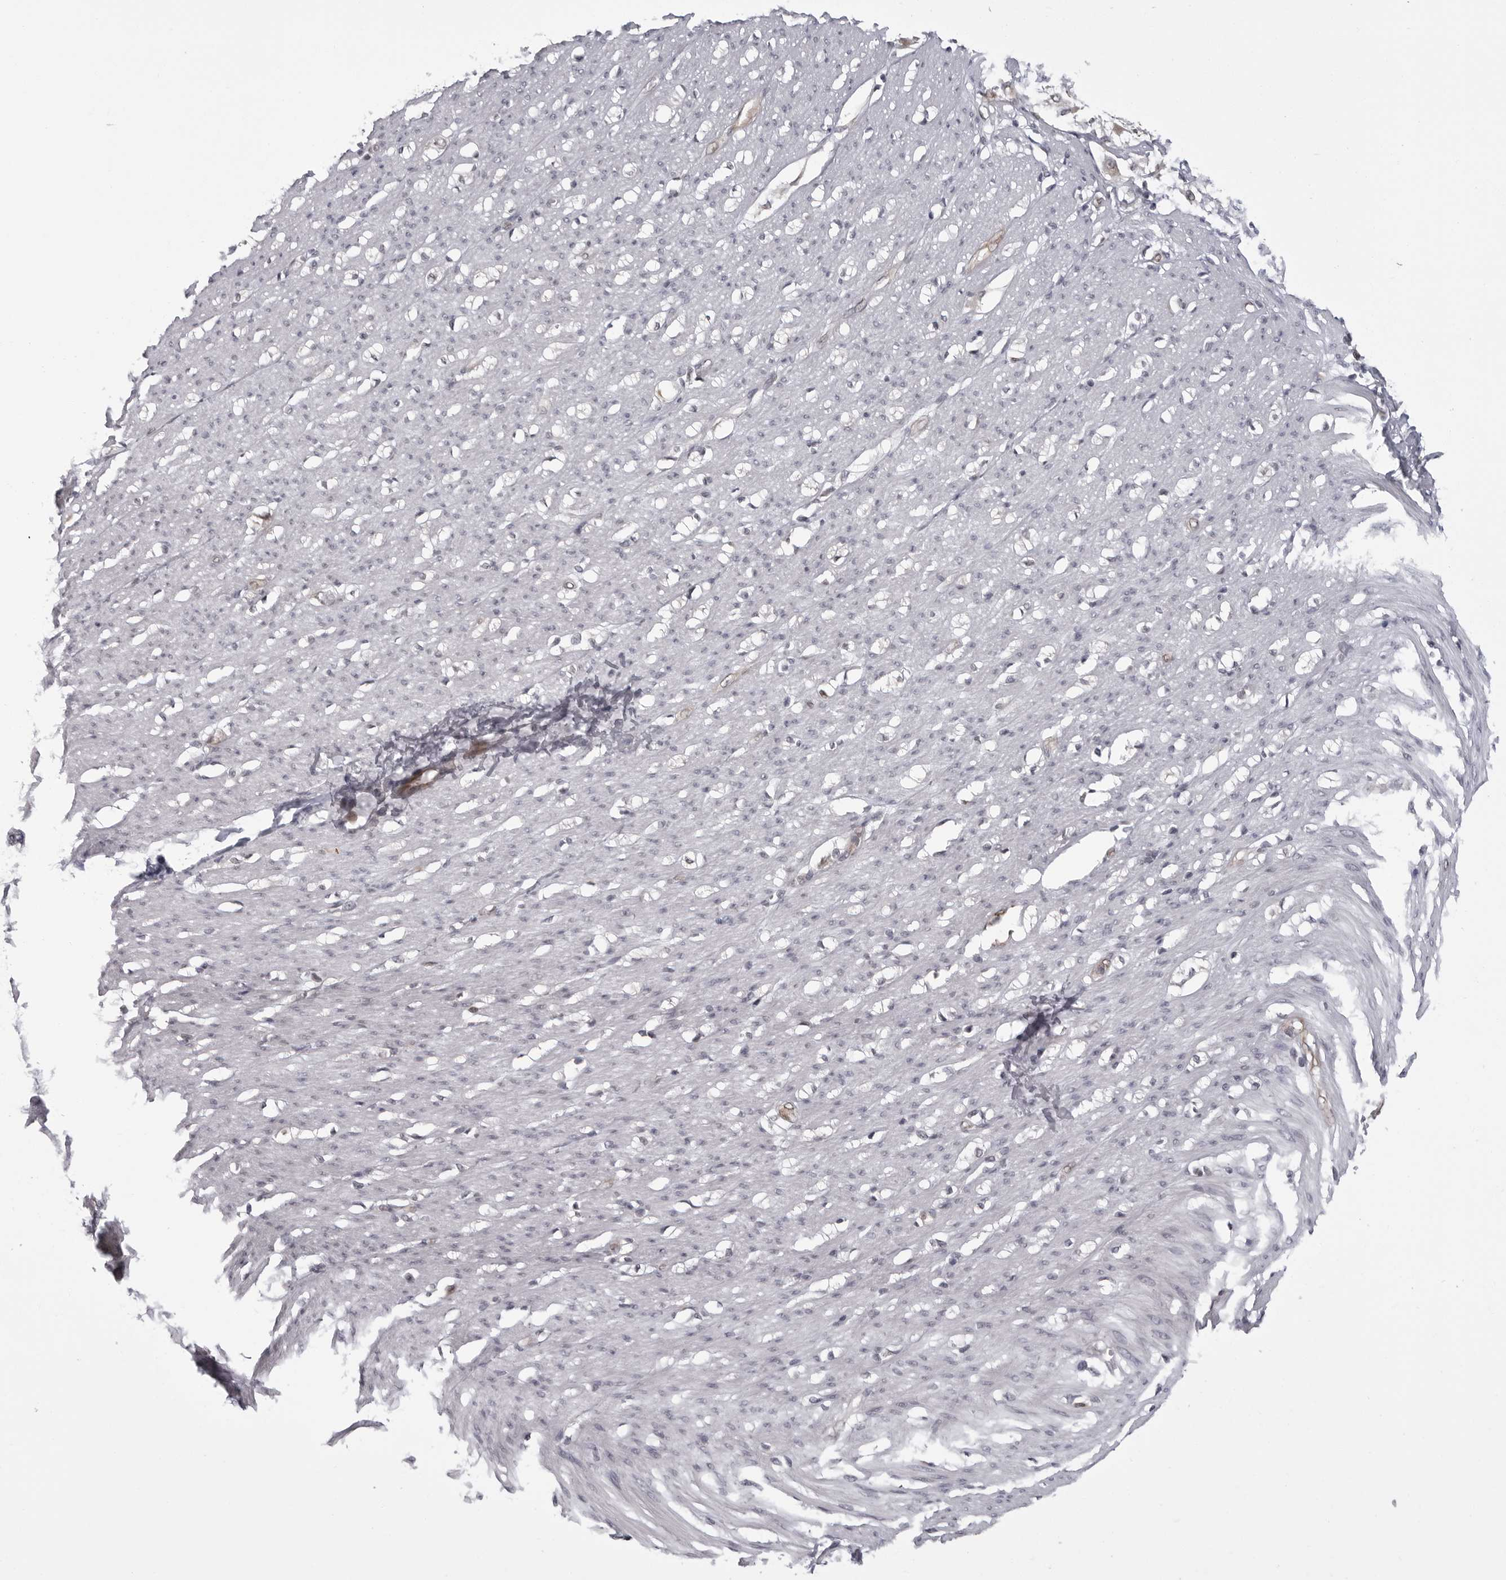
{"staining": {"intensity": "negative", "quantity": "none", "location": "none"}, "tissue": "smooth muscle", "cell_type": "Smooth muscle cells", "image_type": "normal", "snomed": [{"axis": "morphology", "description": "Normal tissue, NOS"}, {"axis": "morphology", "description": "Adenocarcinoma, NOS"}, {"axis": "topography", "description": "Colon"}, {"axis": "topography", "description": "Peripheral nerve tissue"}], "caption": "IHC histopathology image of normal smooth muscle: smooth muscle stained with DAB reveals no significant protein expression in smooth muscle cells.", "gene": "MAPK12", "patient": {"sex": "male", "age": 14}}